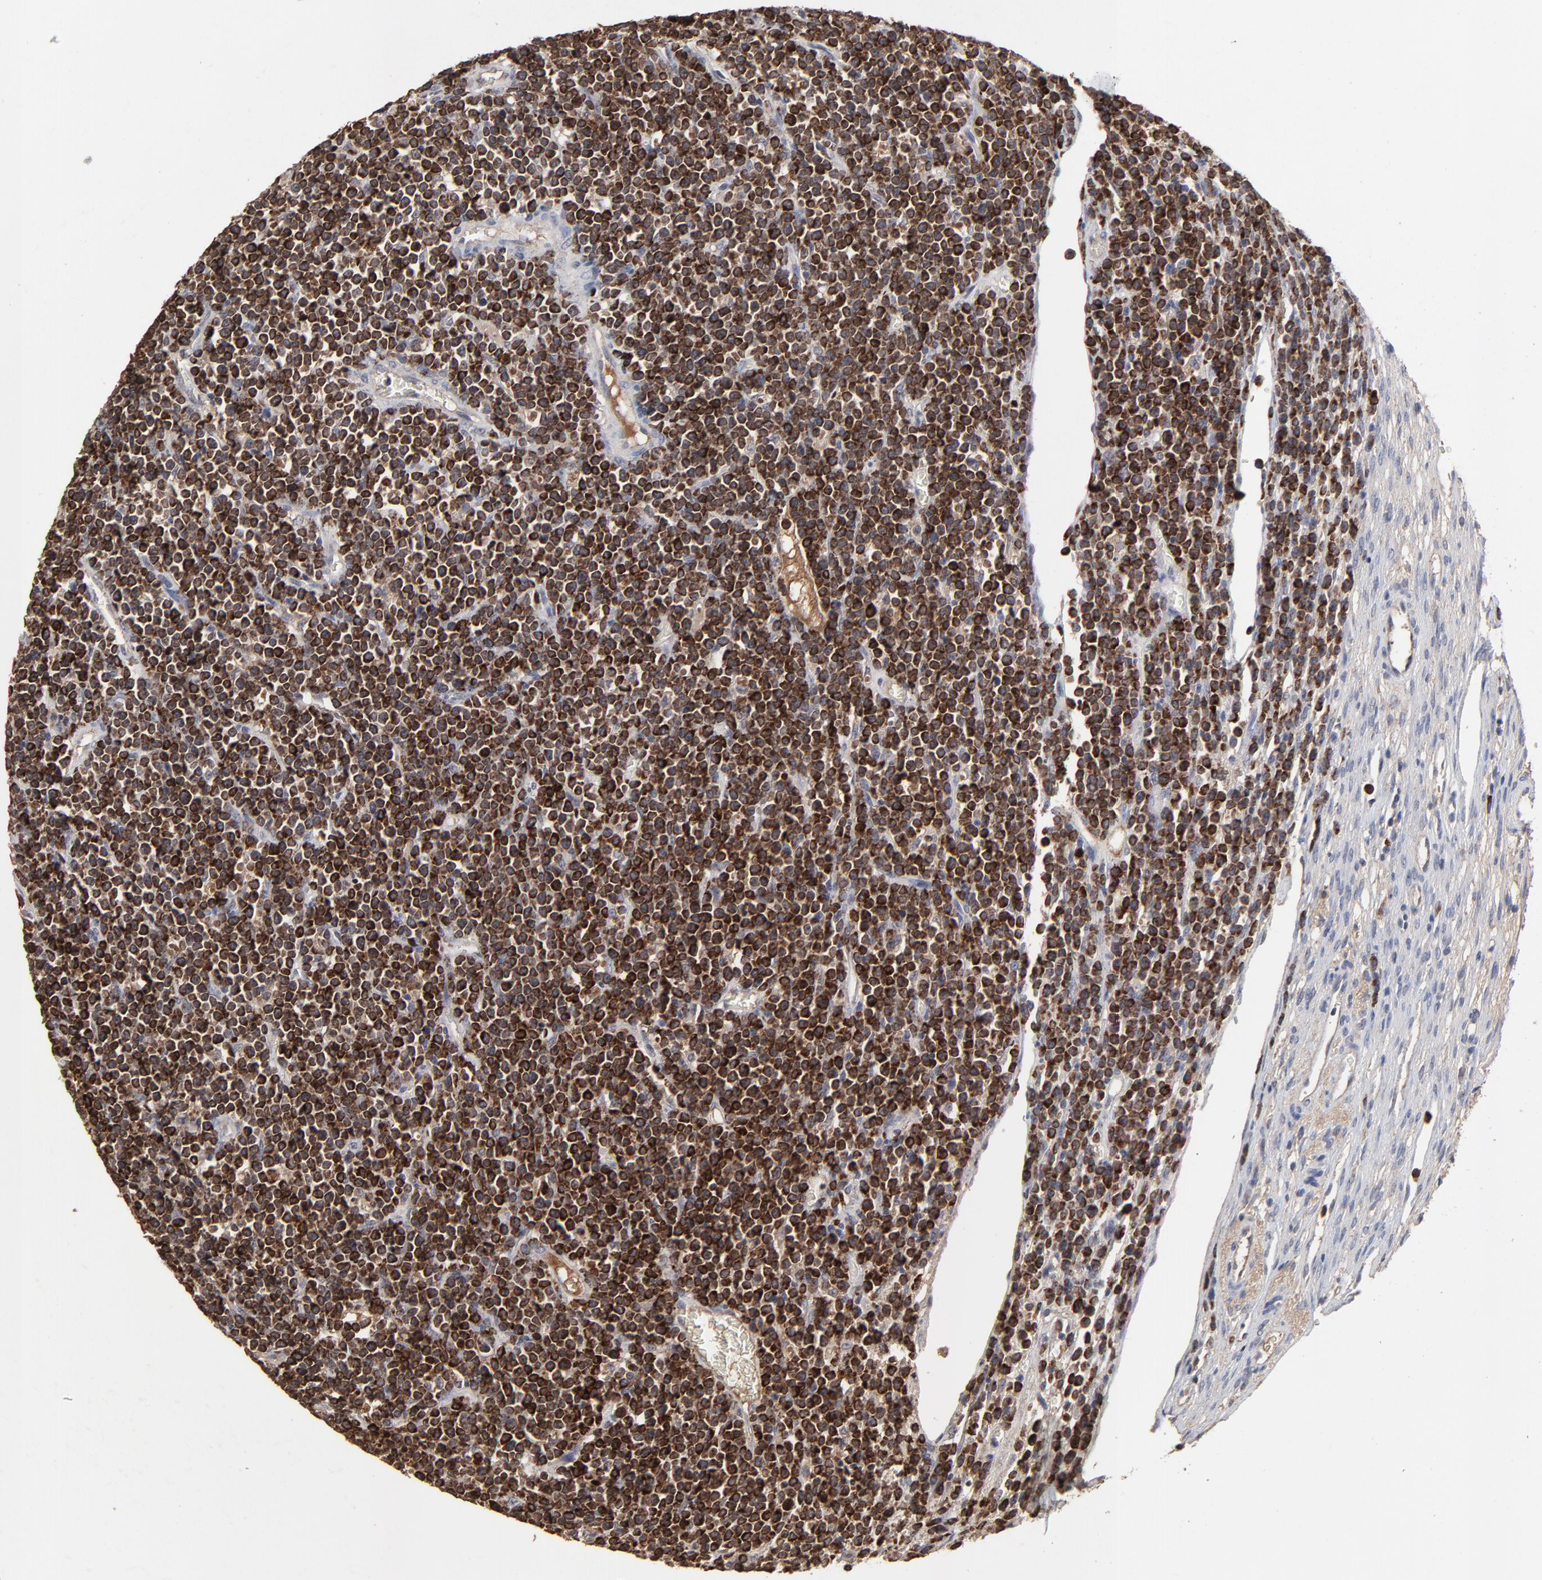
{"staining": {"intensity": "strong", "quantity": ">75%", "location": "cytoplasmic/membranous,nuclear"}, "tissue": "lymphoma", "cell_type": "Tumor cells", "image_type": "cancer", "snomed": [{"axis": "morphology", "description": "Malignant lymphoma, non-Hodgkin's type, High grade"}, {"axis": "topography", "description": "Ovary"}], "caption": "A brown stain shows strong cytoplasmic/membranous and nuclear positivity of a protein in lymphoma tumor cells.", "gene": "VPREB3", "patient": {"sex": "female", "age": 56}}